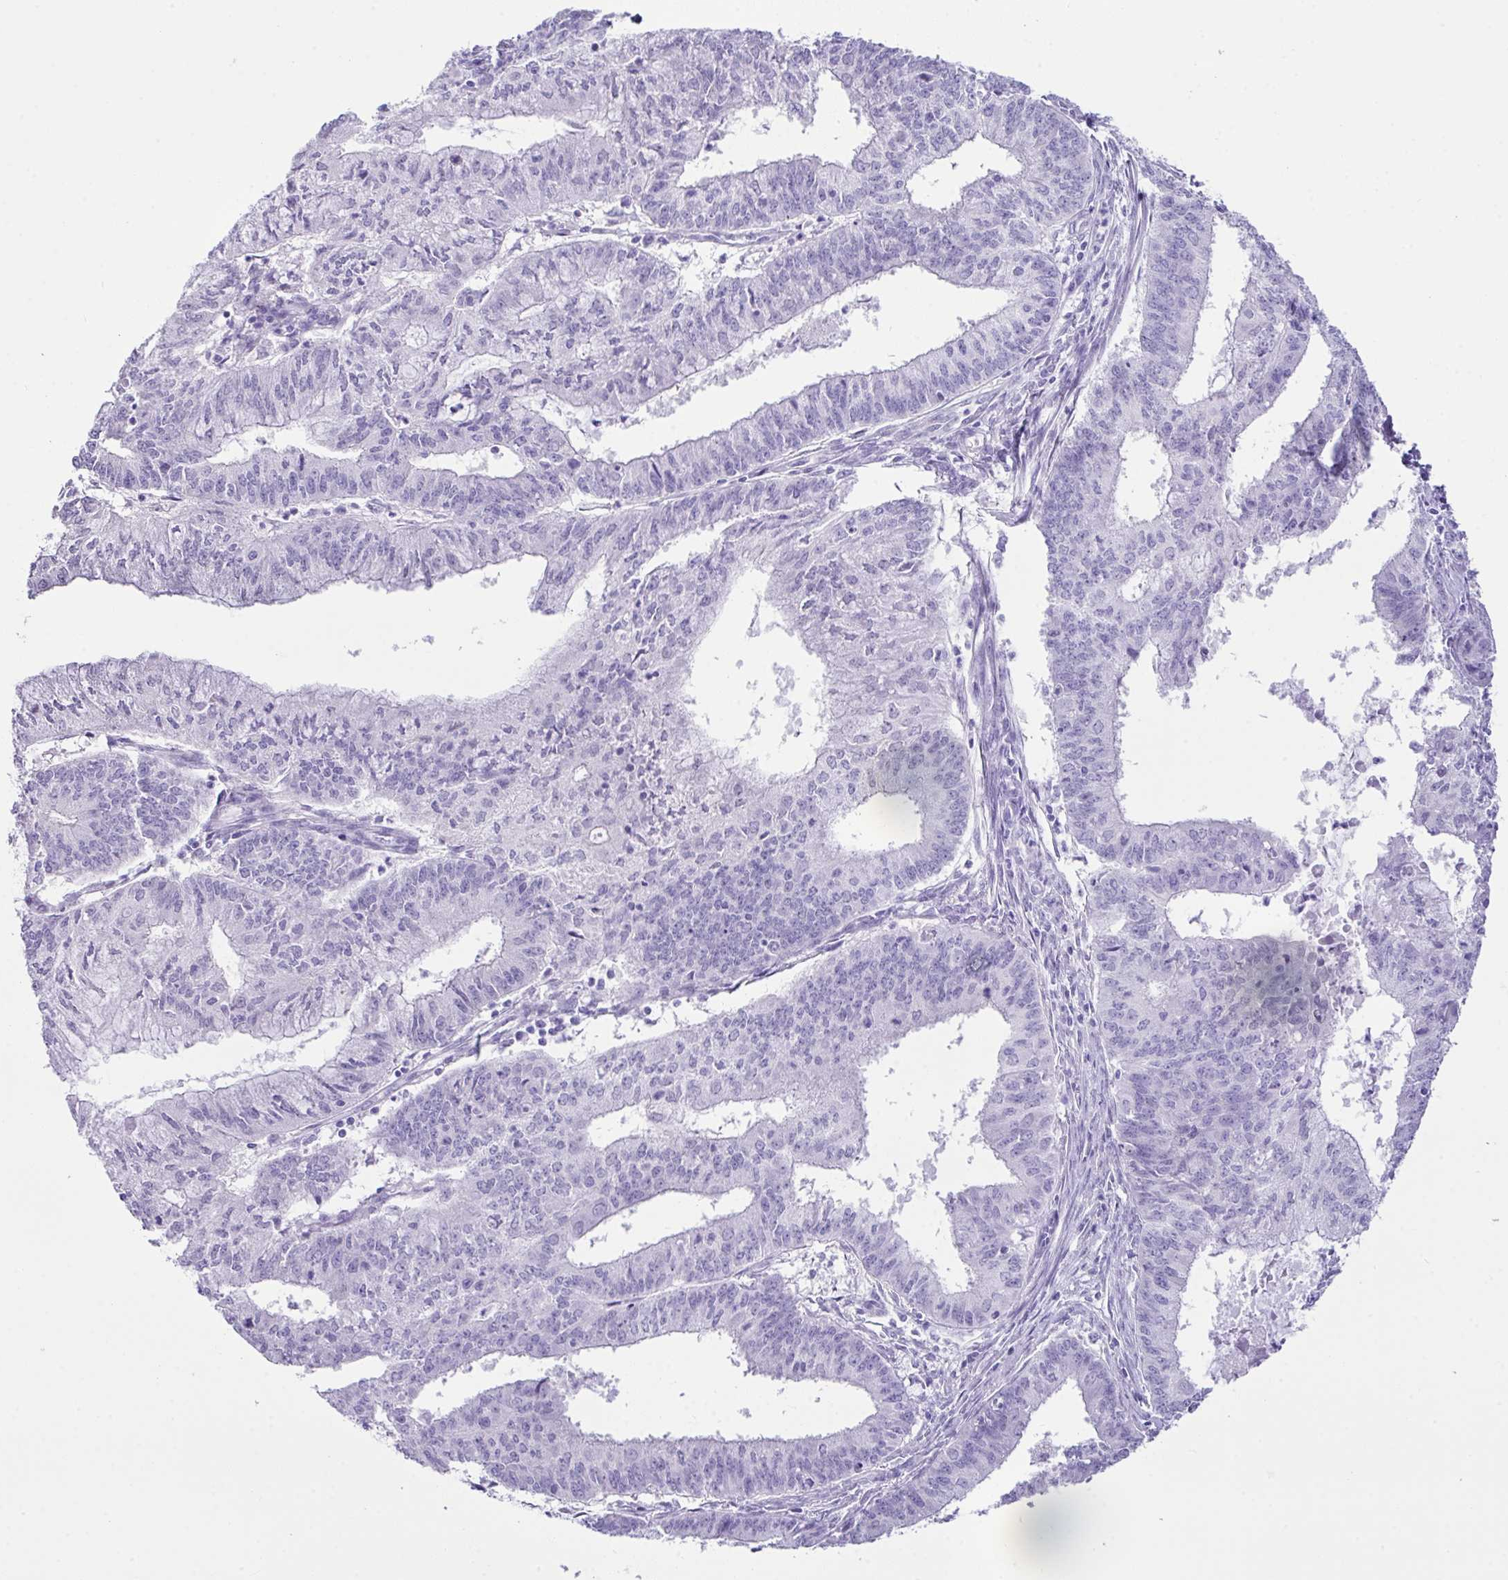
{"staining": {"intensity": "negative", "quantity": "none", "location": "none"}, "tissue": "endometrial cancer", "cell_type": "Tumor cells", "image_type": "cancer", "snomed": [{"axis": "morphology", "description": "Adenocarcinoma, NOS"}, {"axis": "topography", "description": "Endometrium"}], "caption": "A high-resolution photomicrograph shows immunohistochemistry staining of endometrial cancer (adenocarcinoma), which exhibits no significant expression in tumor cells.", "gene": "LGALS4", "patient": {"sex": "female", "age": 61}}